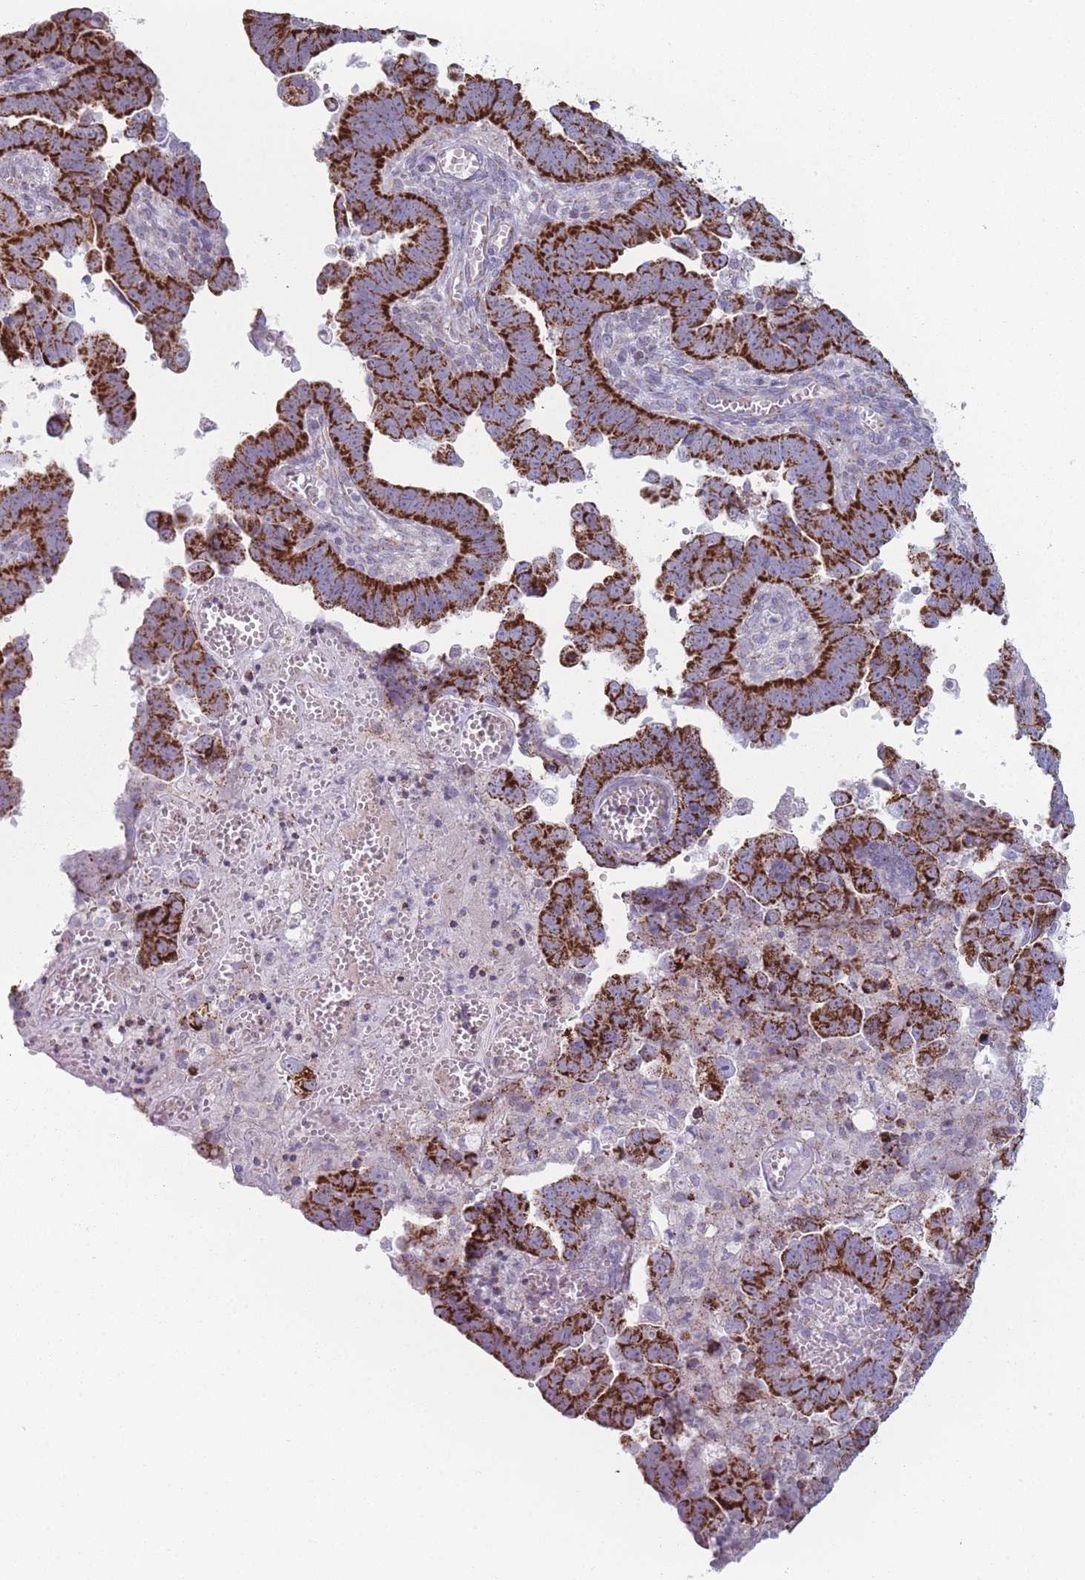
{"staining": {"intensity": "strong", "quantity": ">75%", "location": "cytoplasmic/membranous"}, "tissue": "endometrial cancer", "cell_type": "Tumor cells", "image_type": "cancer", "snomed": [{"axis": "morphology", "description": "Adenocarcinoma, NOS"}, {"axis": "topography", "description": "Endometrium"}], "caption": "DAB immunohistochemical staining of human adenocarcinoma (endometrial) demonstrates strong cytoplasmic/membranous protein expression in about >75% of tumor cells.", "gene": "DCHS1", "patient": {"sex": "female", "age": 75}}